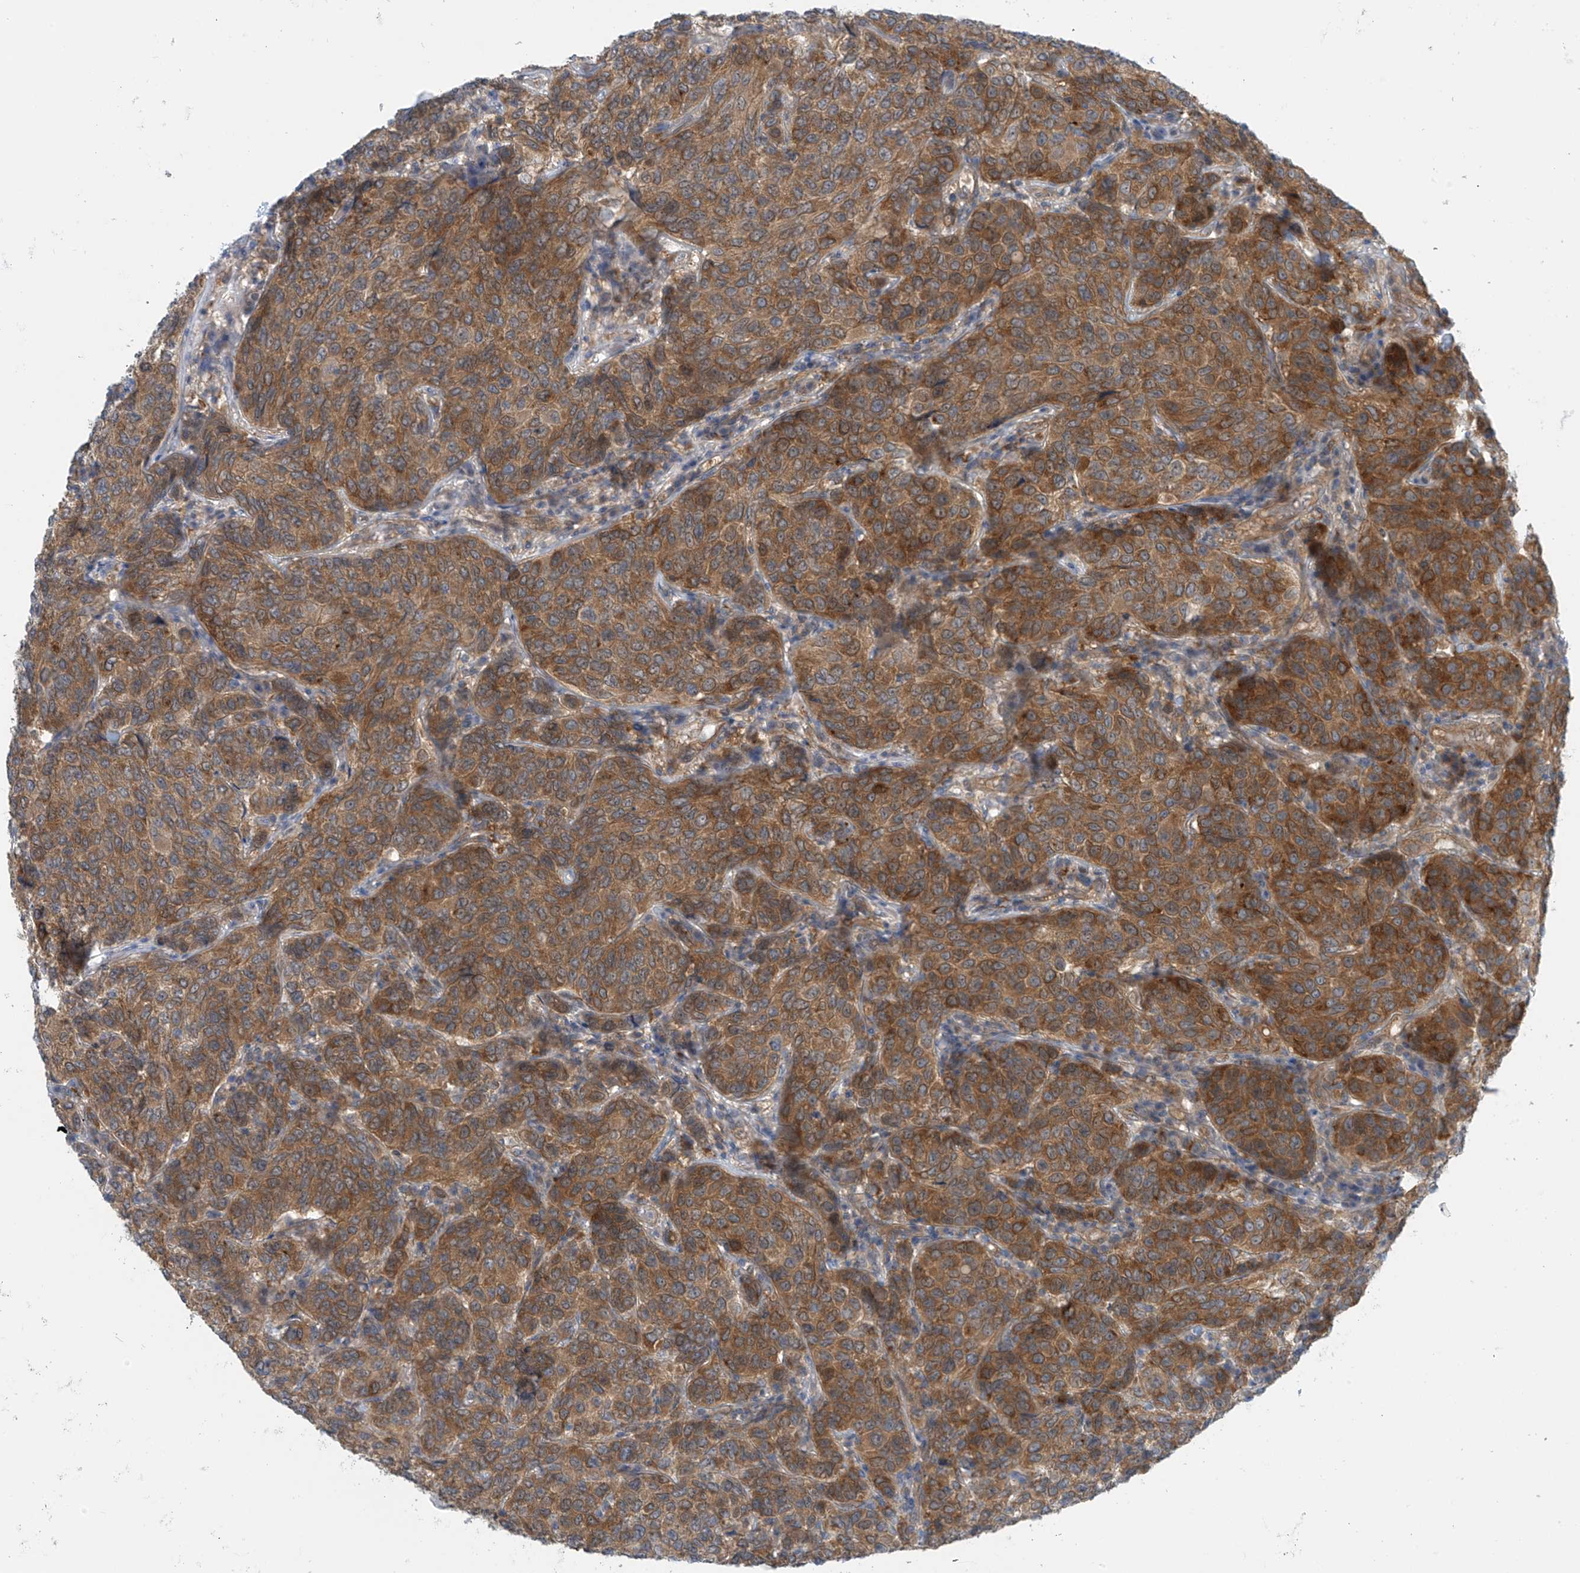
{"staining": {"intensity": "moderate", "quantity": ">75%", "location": "cytoplasmic/membranous"}, "tissue": "breast cancer", "cell_type": "Tumor cells", "image_type": "cancer", "snomed": [{"axis": "morphology", "description": "Duct carcinoma"}, {"axis": "topography", "description": "Breast"}], "caption": "Immunohistochemistry histopathology image of neoplastic tissue: breast intraductal carcinoma stained using IHC shows medium levels of moderate protein expression localized specifically in the cytoplasmic/membranous of tumor cells, appearing as a cytoplasmic/membranous brown color.", "gene": "FSD1L", "patient": {"sex": "female", "age": 55}}